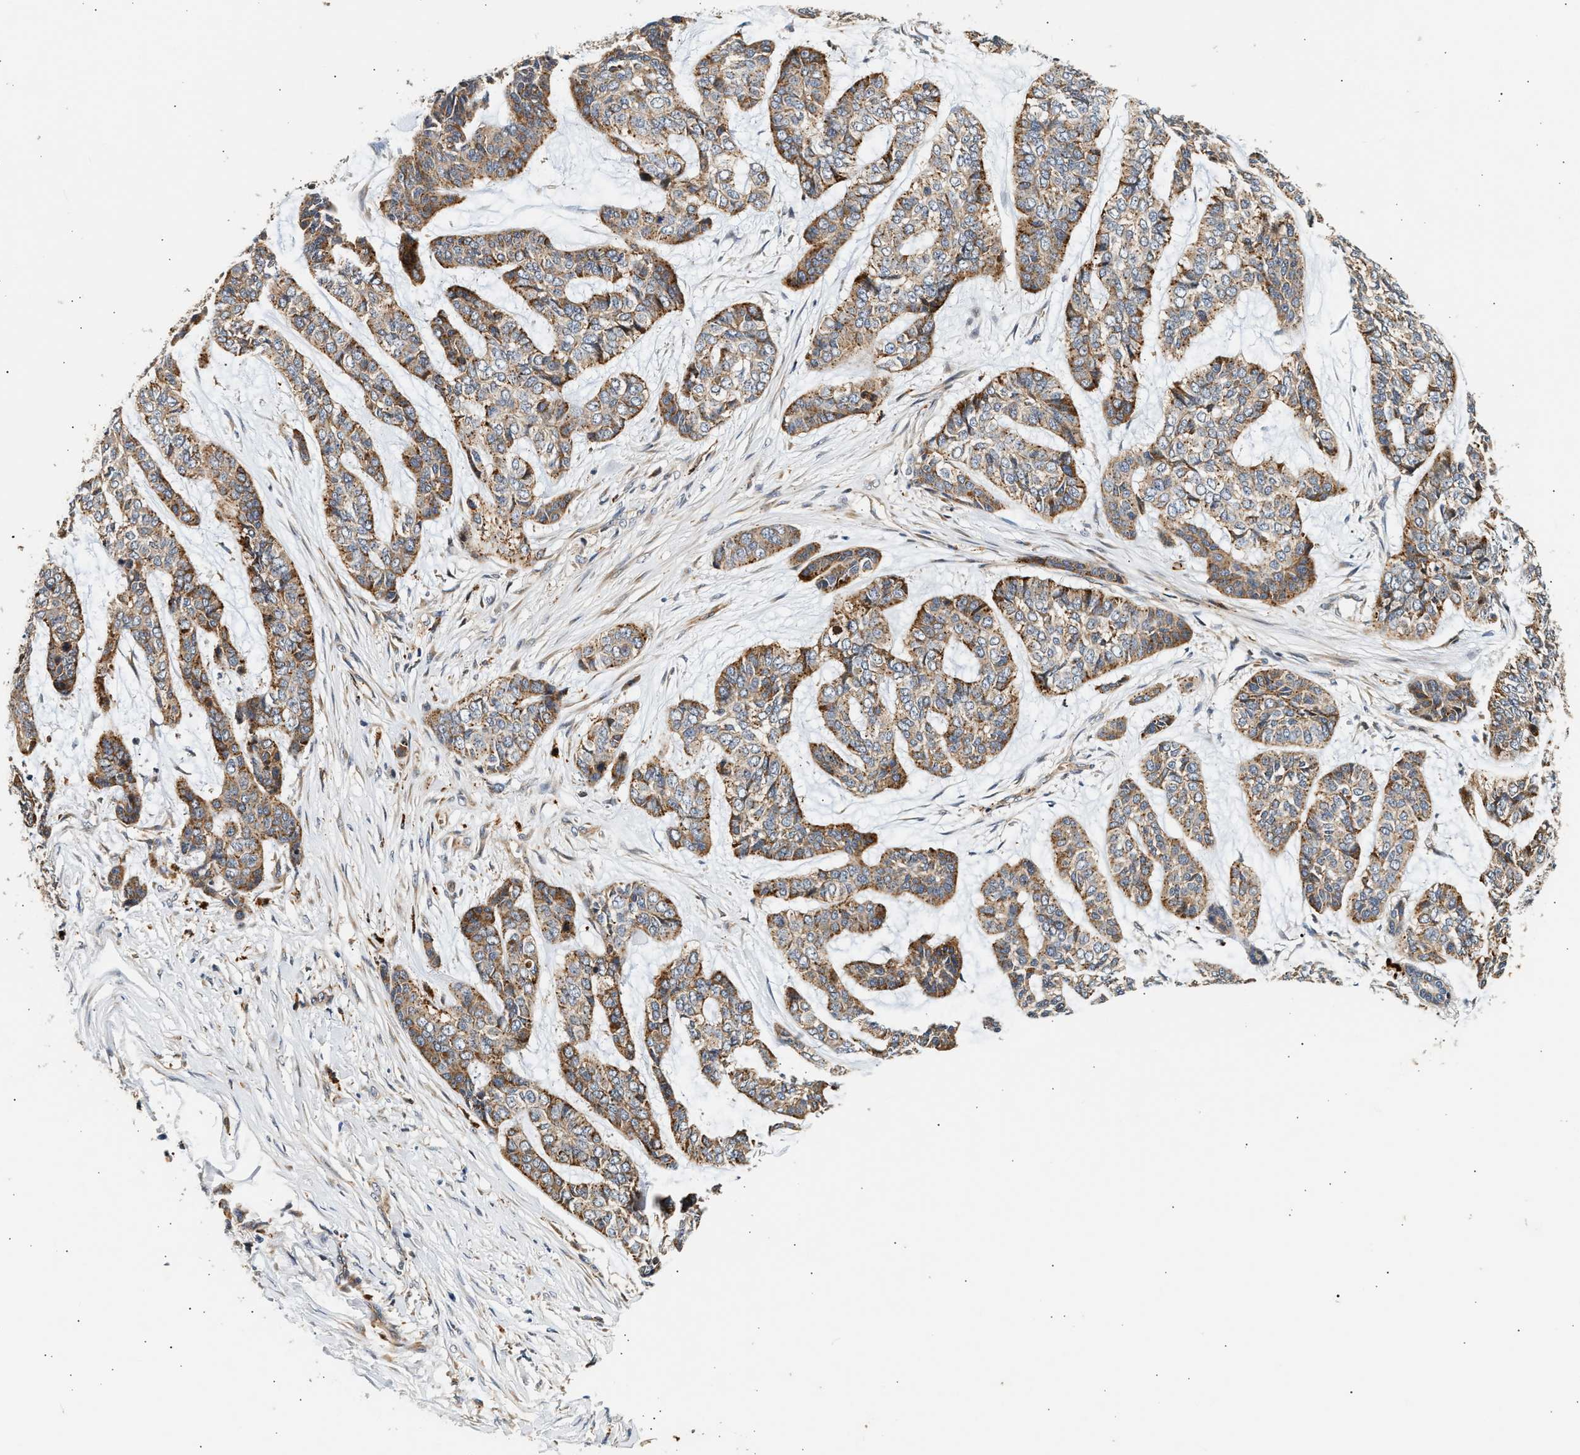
{"staining": {"intensity": "moderate", "quantity": ">75%", "location": "cytoplasmic/membranous"}, "tissue": "skin cancer", "cell_type": "Tumor cells", "image_type": "cancer", "snomed": [{"axis": "morphology", "description": "Basal cell carcinoma"}, {"axis": "topography", "description": "Skin"}], "caption": "Moderate cytoplasmic/membranous staining is appreciated in approximately >75% of tumor cells in skin cancer.", "gene": "PLD3", "patient": {"sex": "female", "age": 64}}